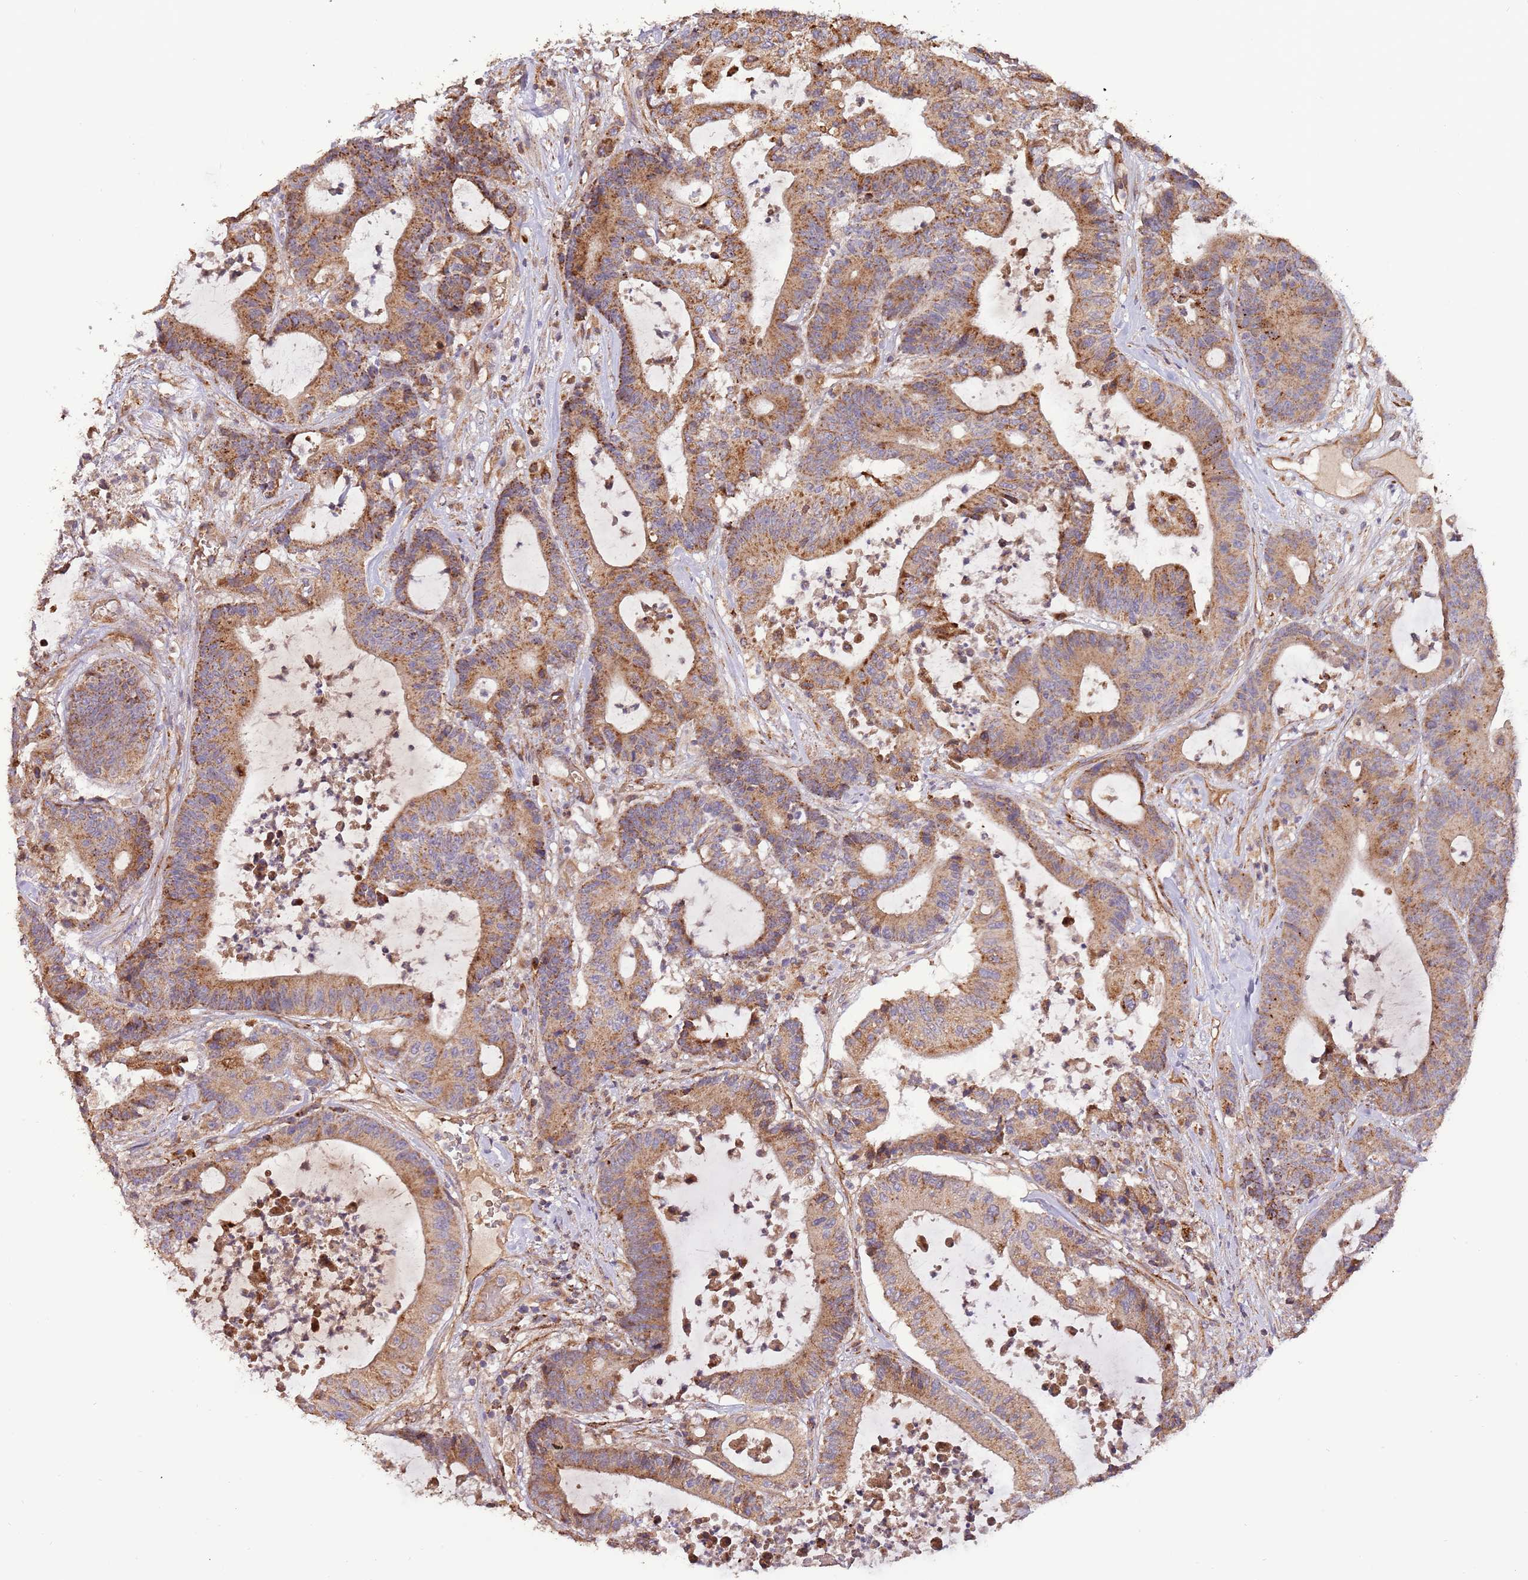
{"staining": {"intensity": "moderate", "quantity": ">75%", "location": "cytoplasmic/membranous"}, "tissue": "colorectal cancer", "cell_type": "Tumor cells", "image_type": "cancer", "snomed": [{"axis": "morphology", "description": "Adenocarcinoma, NOS"}, {"axis": "topography", "description": "Colon"}], "caption": "A medium amount of moderate cytoplasmic/membranous positivity is appreciated in about >75% of tumor cells in colorectal cancer tissue.", "gene": "DOCK6", "patient": {"sex": "female", "age": 84}}